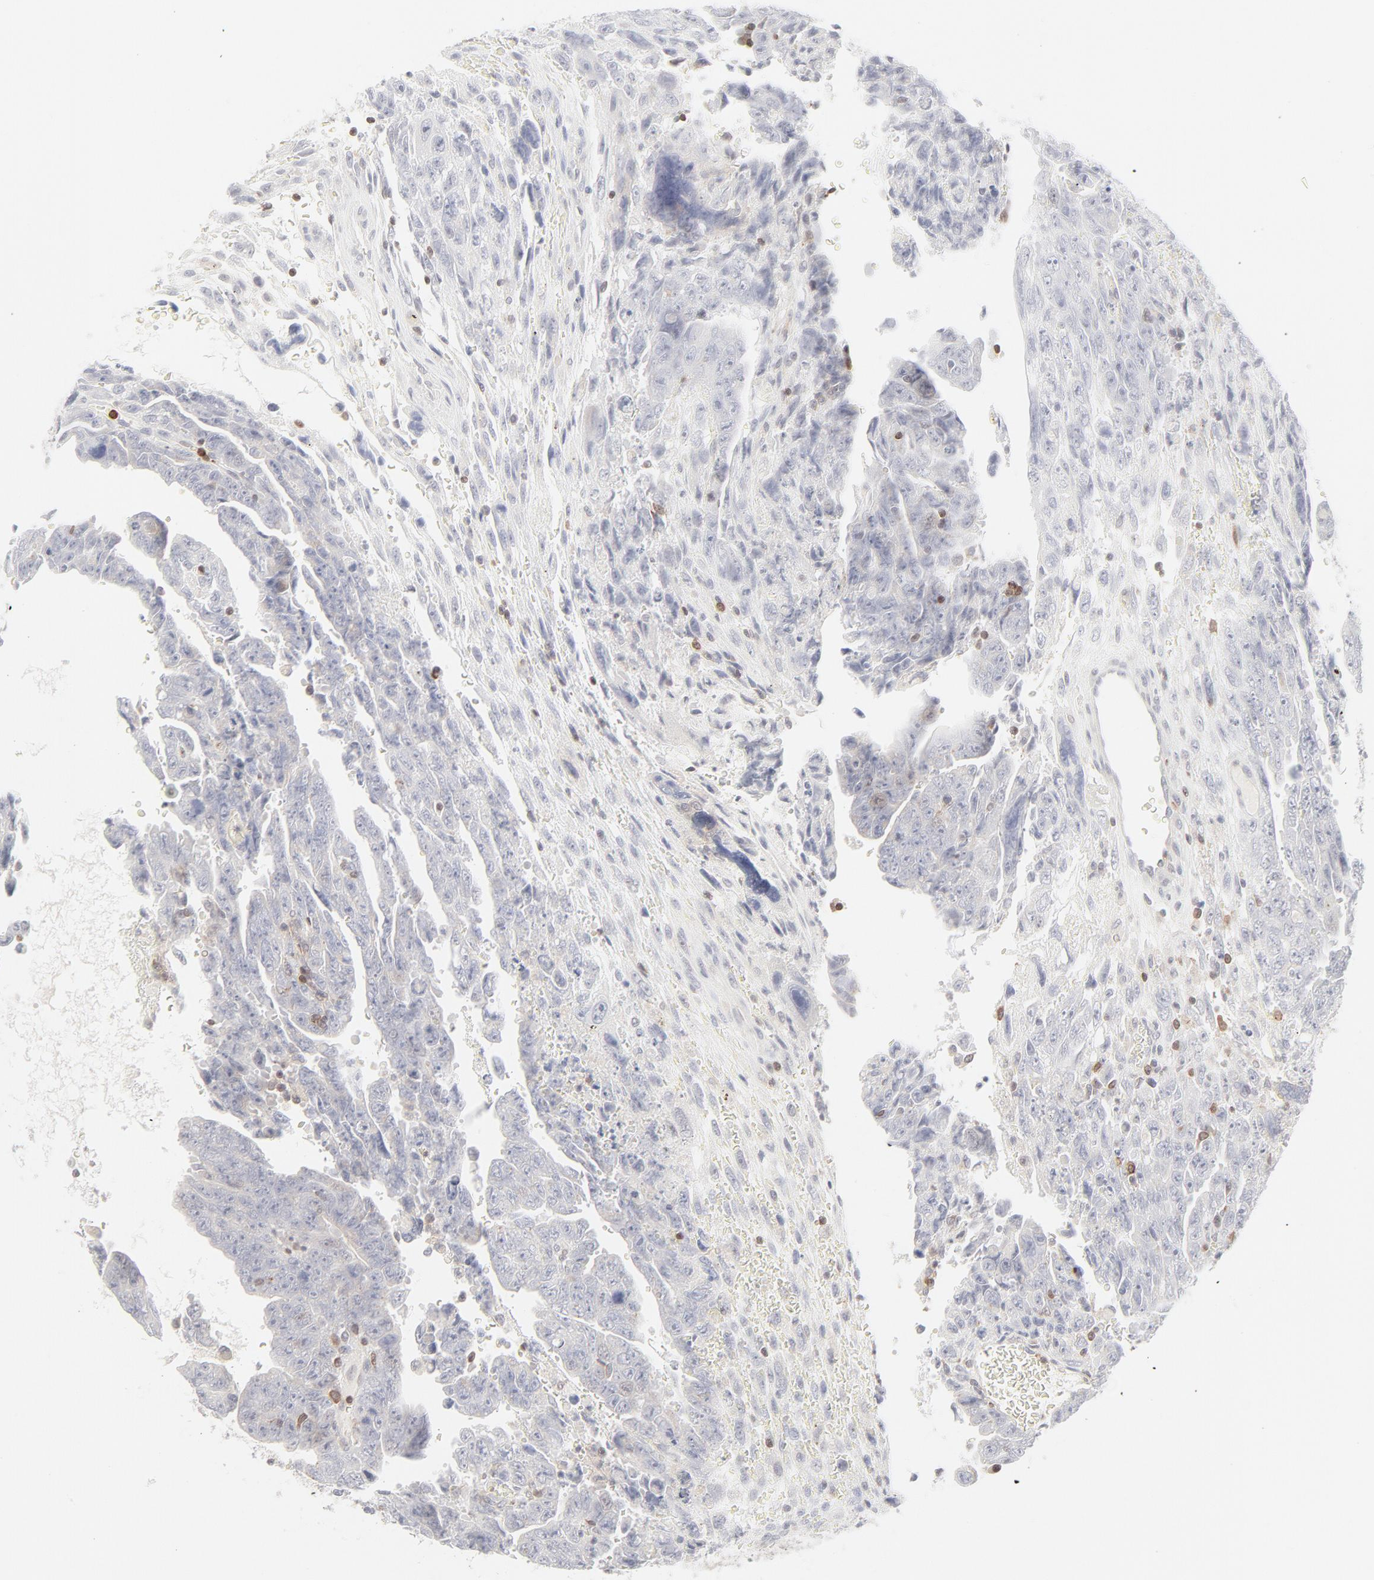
{"staining": {"intensity": "negative", "quantity": "none", "location": "none"}, "tissue": "testis cancer", "cell_type": "Tumor cells", "image_type": "cancer", "snomed": [{"axis": "morphology", "description": "Carcinoma, Embryonal, NOS"}, {"axis": "topography", "description": "Testis"}], "caption": "Embryonal carcinoma (testis) was stained to show a protein in brown. There is no significant positivity in tumor cells.", "gene": "PRKCB", "patient": {"sex": "male", "age": 28}}